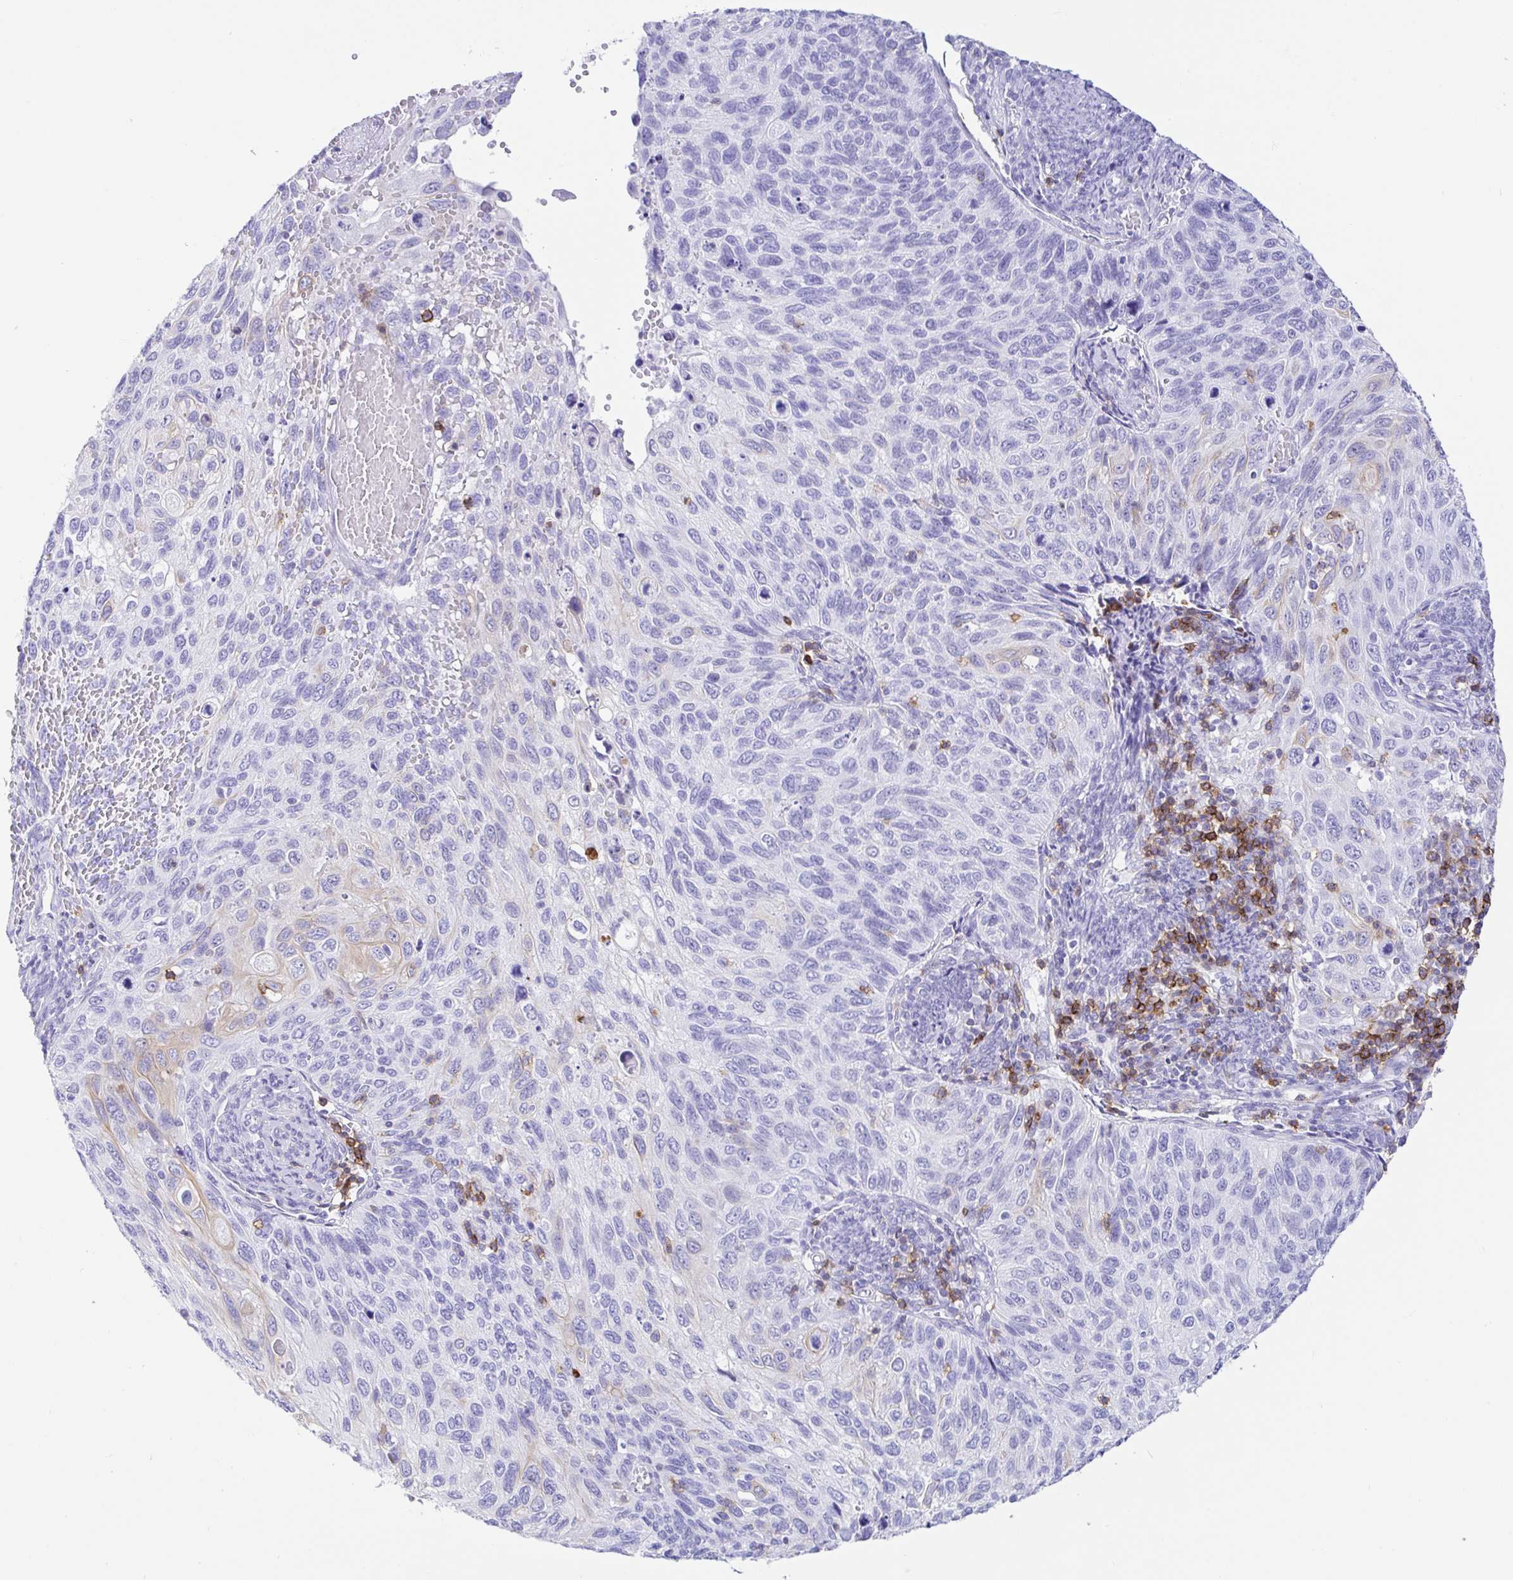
{"staining": {"intensity": "weak", "quantity": "<25%", "location": "cytoplasmic/membranous"}, "tissue": "cervical cancer", "cell_type": "Tumor cells", "image_type": "cancer", "snomed": [{"axis": "morphology", "description": "Squamous cell carcinoma, NOS"}, {"axis": "topography", "description": "Cervix"}], "caption": "DAB (3,3'-diaminobenzidine) immunohistochemical staining of cervical cancer demonstrates no significant staining in tumor cells. Nuclei are stained in blue.", "gene": "CD5", "patient": {"sex": "female", "age": 70}}